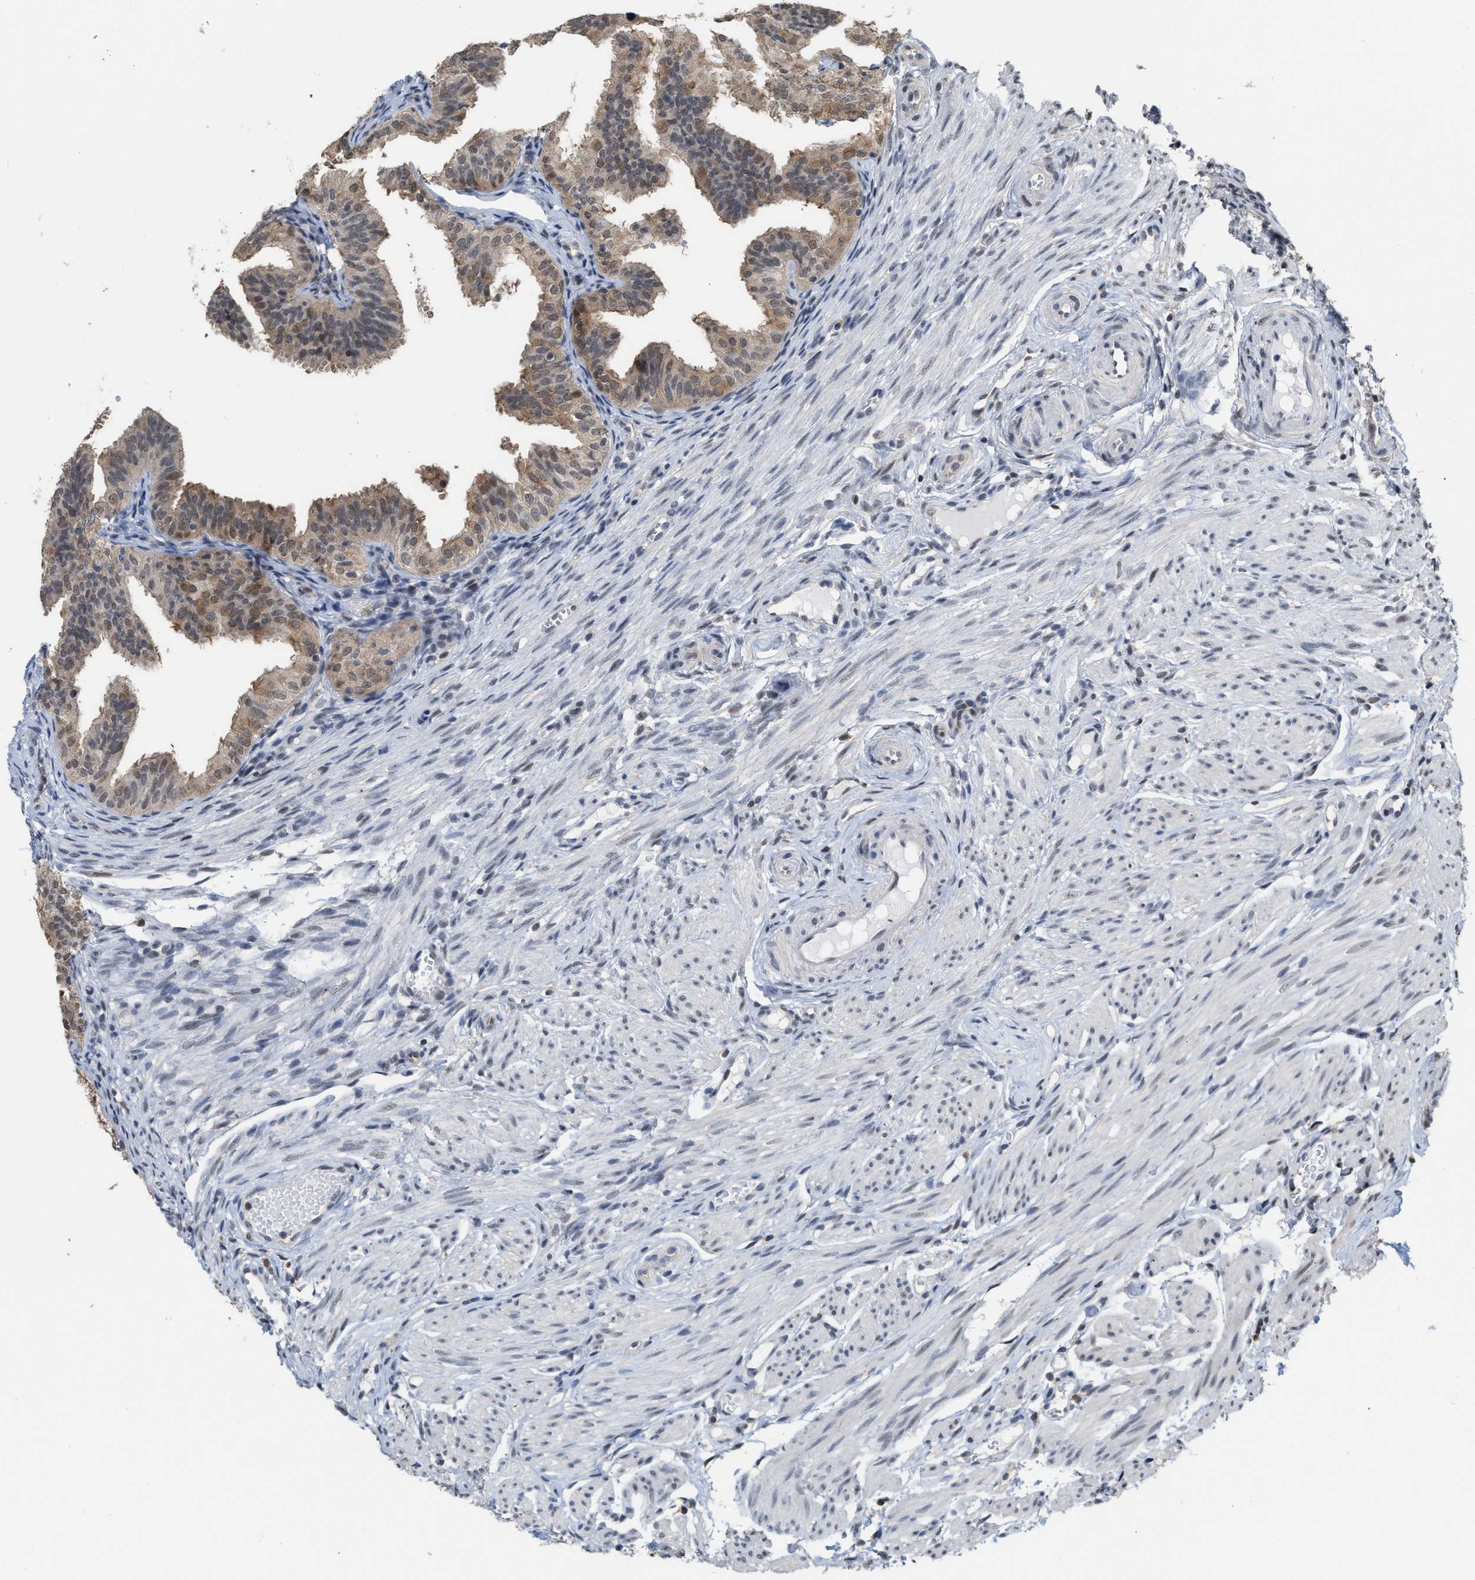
{"staining": {"intensity": "moderate", "quantity": ">75%", "location": "cytoplasmic/membranous"}, "tissue": "fallopian tube", "cell_type": "Glandular cells", "image_type": "normal", "snomed": [{"axis": "morphology", "description": "Normal tissue, NOS"}, {"axis": "topography", "description": "Fallopian tube"}], "caption": "The photomicrograph exhibits staining of benign fallopian tube, revealing moderate cytoplasmic/membranous protein positivity (brown color) within glandular cells.", "gene": "BAIAP2L1", "patient": {"sex": "female", "age": 35}}